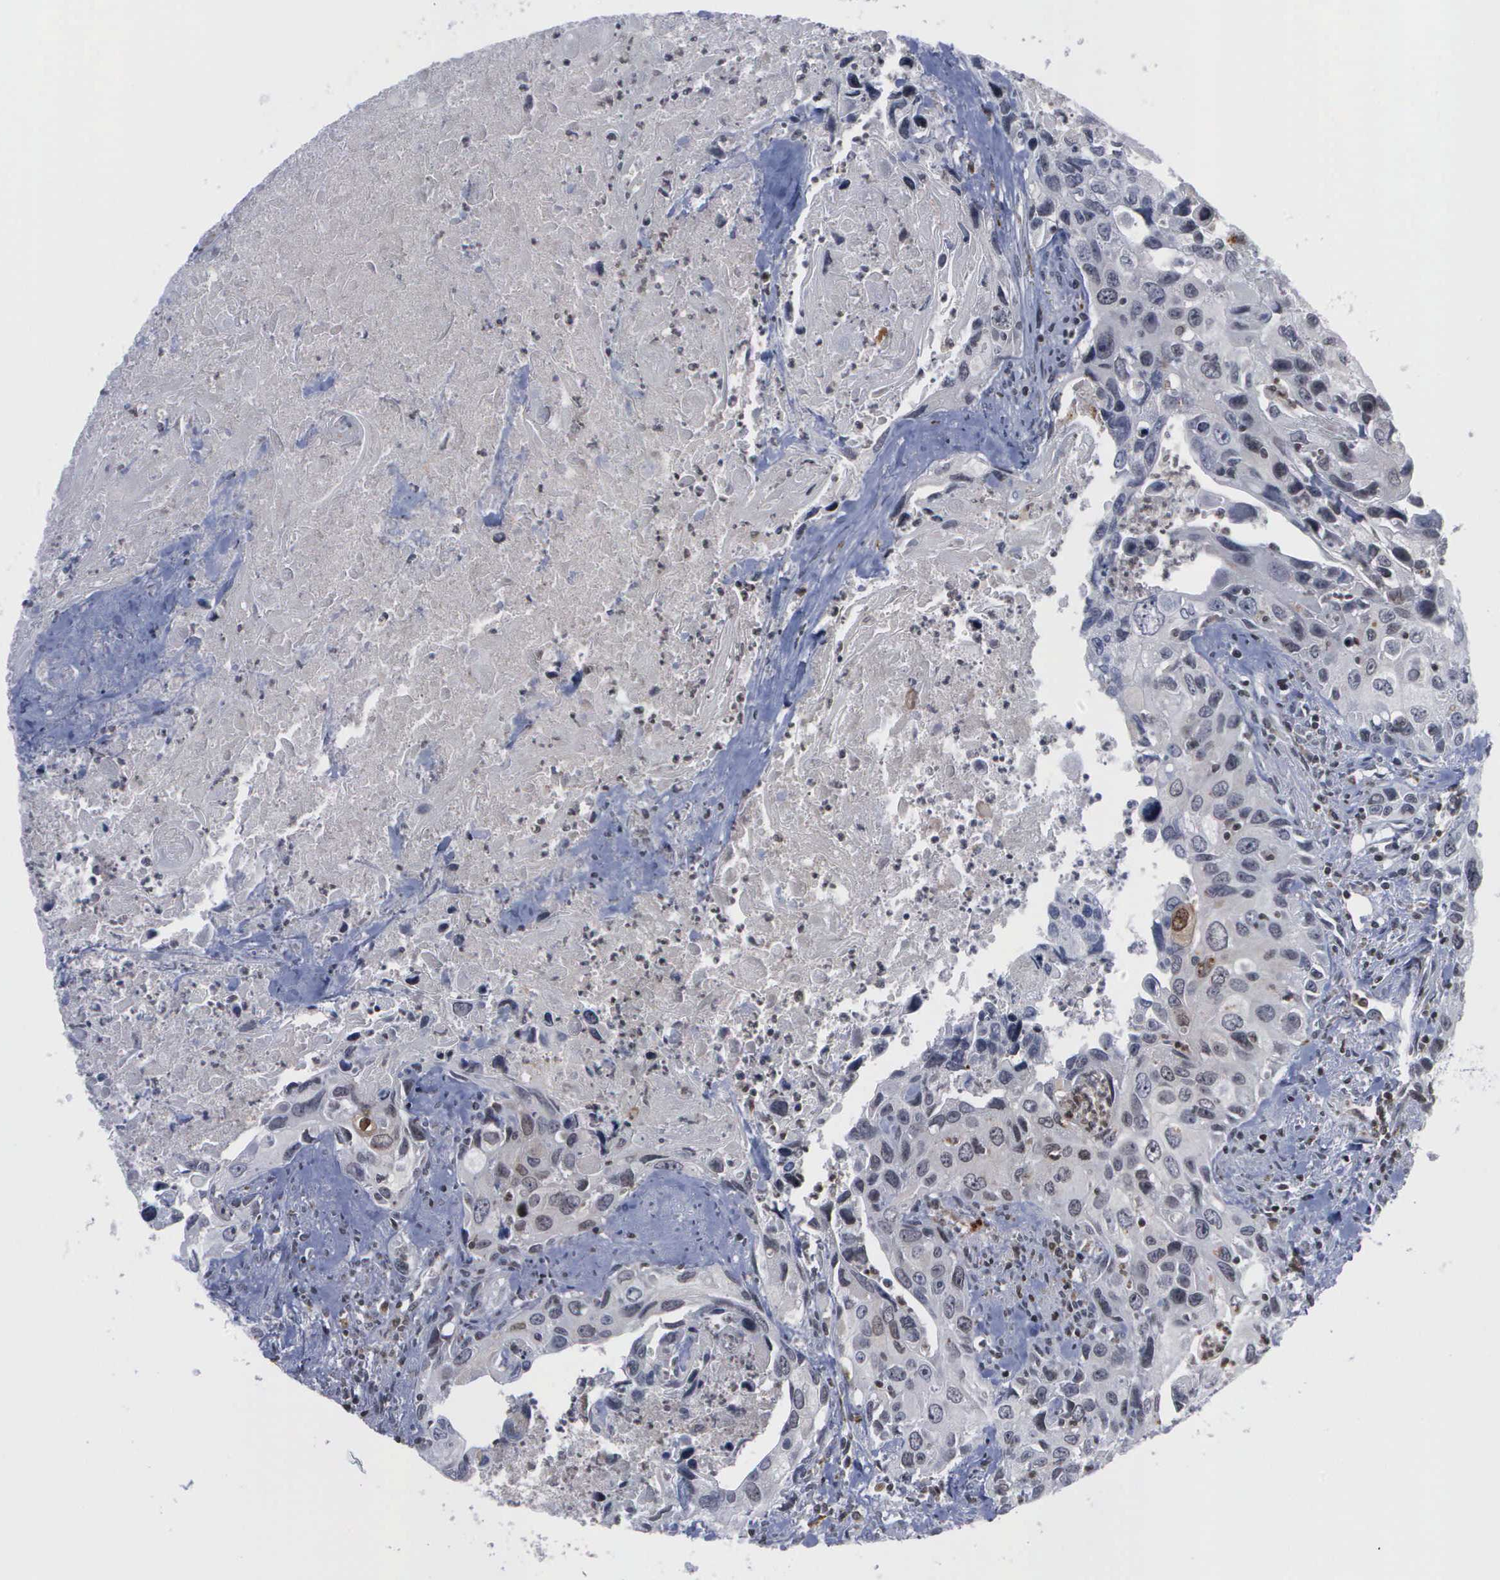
{"staining": {"intensity": "negative", "quantity": "none", "location": "none"}, "tissue": "urothelial cancer", "cell_type": "Tumor cells", "image_type": "cancer", "snomed": [{"axis": "morphology", "description": "Urothelial carcinoma, High grade"}, {"axis": "topography", "description": "Urinary bladder"}], "caption": "Immunohistochemistry (IHC) of human urothelial carcinoma (high-grade) exhibits no expression in tumor cells. (DAB IHC visualized using brightfield microscopy, high magnification).", "gene": "CSTA", "patient": {"sex": "male", "age": 71}}